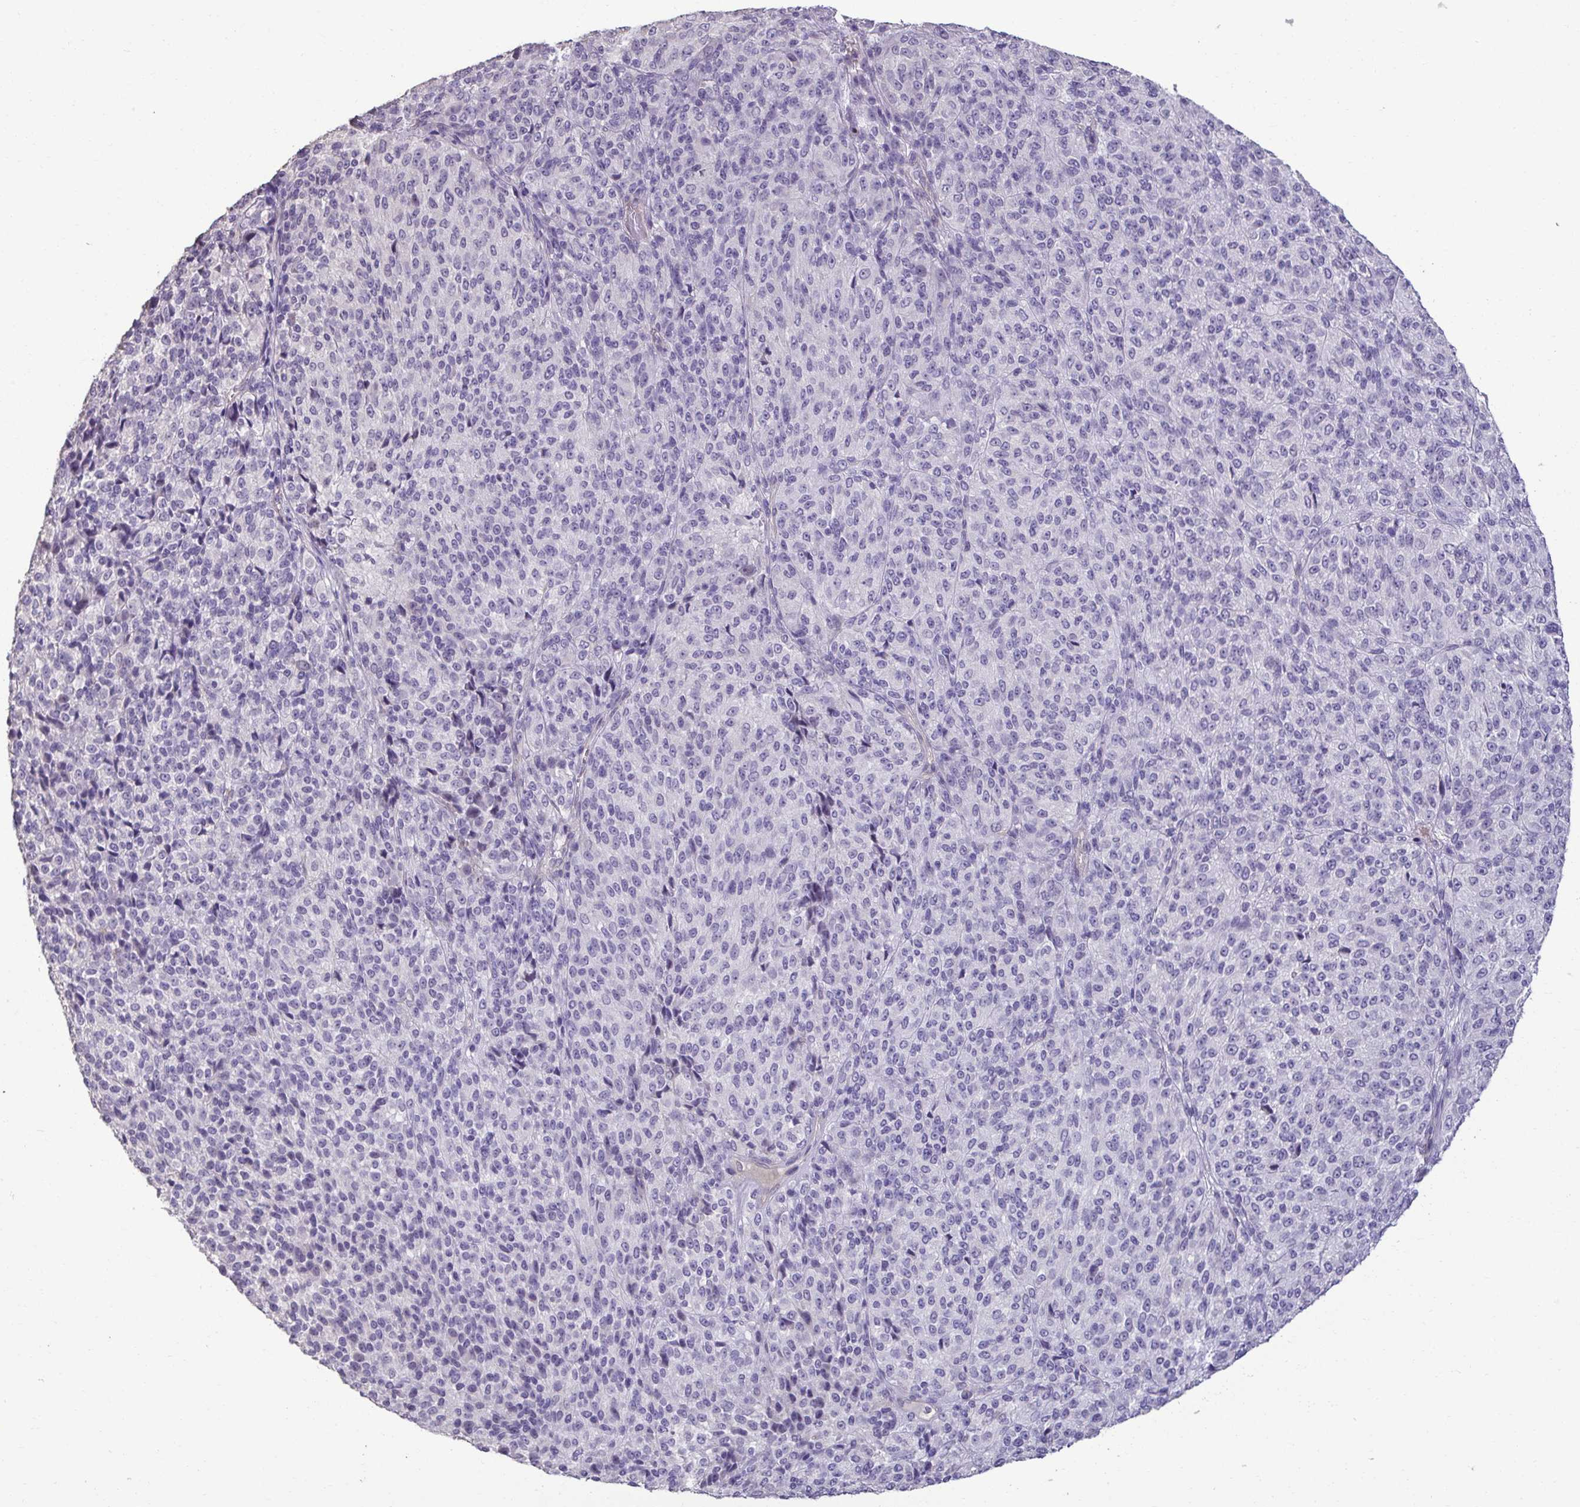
{"staining": {"intensity": "negative", "quantity": "none", "location": "none"}, "tissue": "melanoma", "cell_type": "Tumor cells", "image_type": "cancer", "snomed": [{"axis": "morphology", "description": "Malignant melanoma, Metastatic site"}, {"axis": "topography", "description": "Brain"}], "caption": "An image of melanoma stained for a protein displays no brown staining in tumor cells.", "gene": "SLC30A3", "patient": {"sex": "female", "age": 56}}